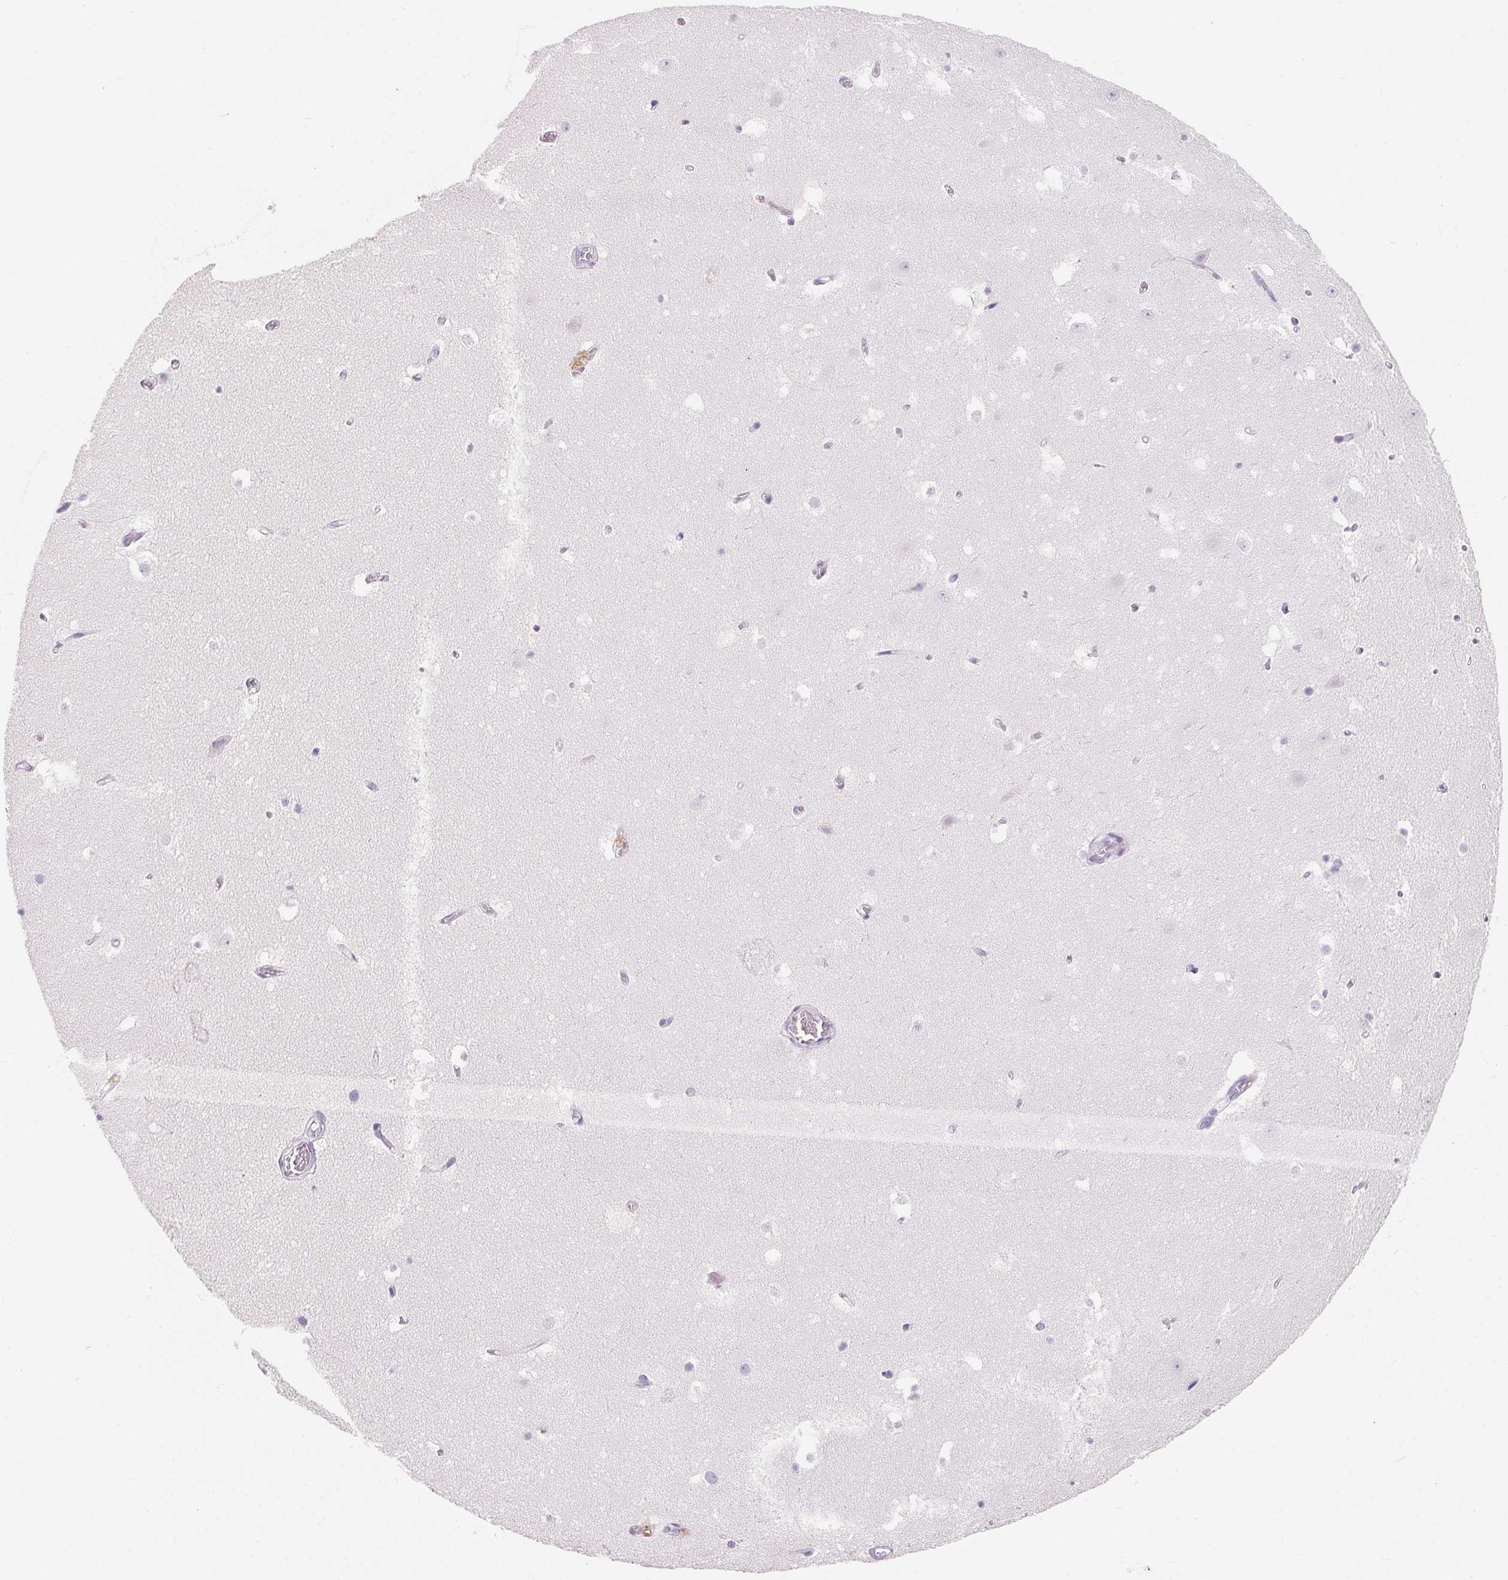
{"staining": {"intensity": "negative", "quantity": "none", "location": "none"}, "tissue": "hippocampus", "cell_type": "Glial cells", "image_type": "normal", "snomed": [{"axis": "morphology", "description": "Normal tissue, NOS"}, {"axis": "topography", "description": "Hippocampus"}], "caption": "Human hippocampus stained for a protein using immunohistochemistry demonstrates no expression in glial cells.", "gene": "SPACA5B", "patient": {"sex": "female", "age": 52}}